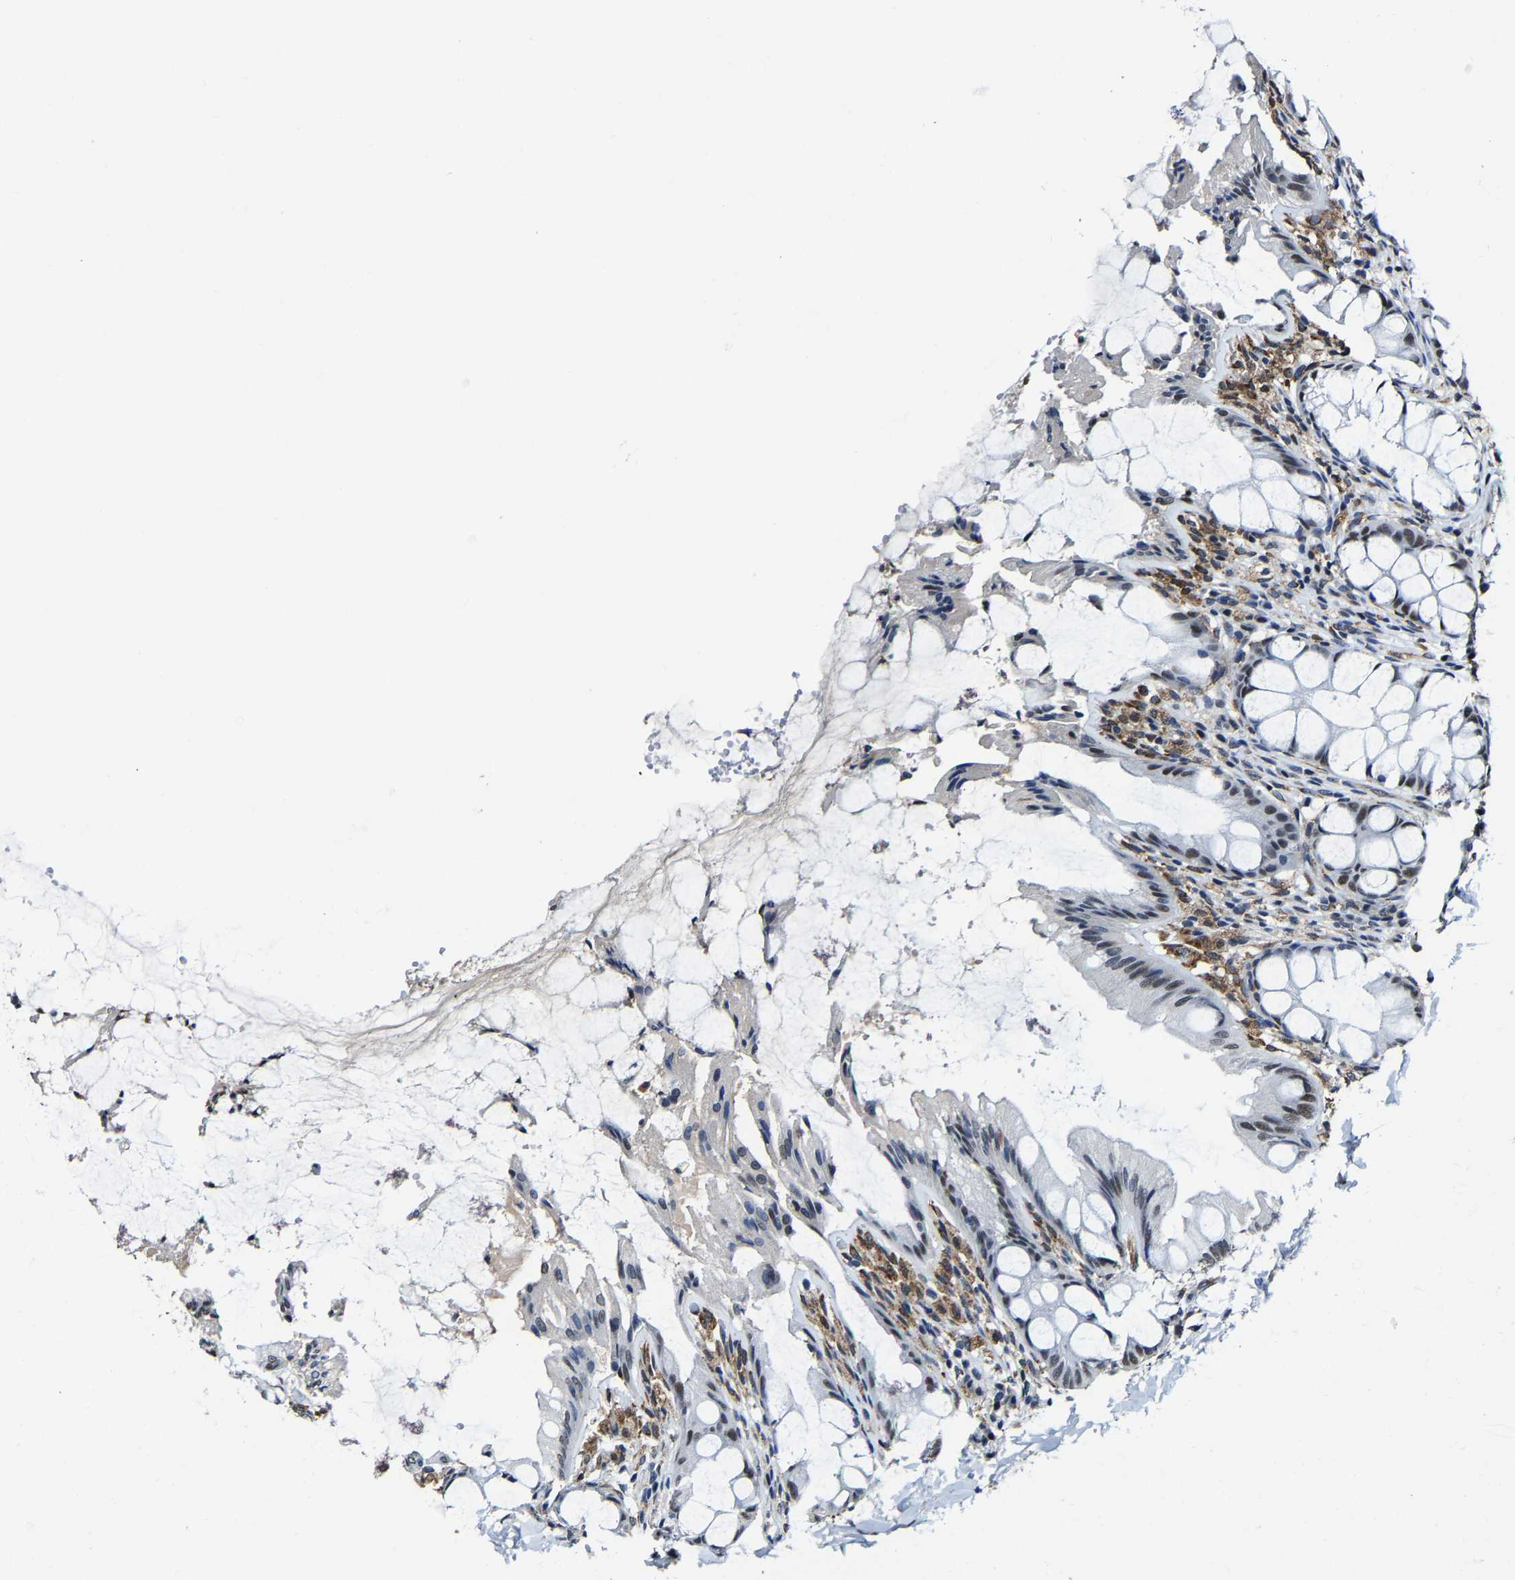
{"staining": {"intensity": "negative", "quantity": "none", "location": "none"}, "tissue": "colon", "cell_type": "Endothelial cells", "image_type": "normal", "snomed": [{"axis": "morphology", "description": "Normal tissue, NOS"}, {"axis": "topography", "description": "Colon"}], "caption": "Immunohistochemical staining of benign human colon exhibits no significant positivity in endothelial cells.", "gene": "METTL1", "patient": {"sex": "male", "age": 47}}